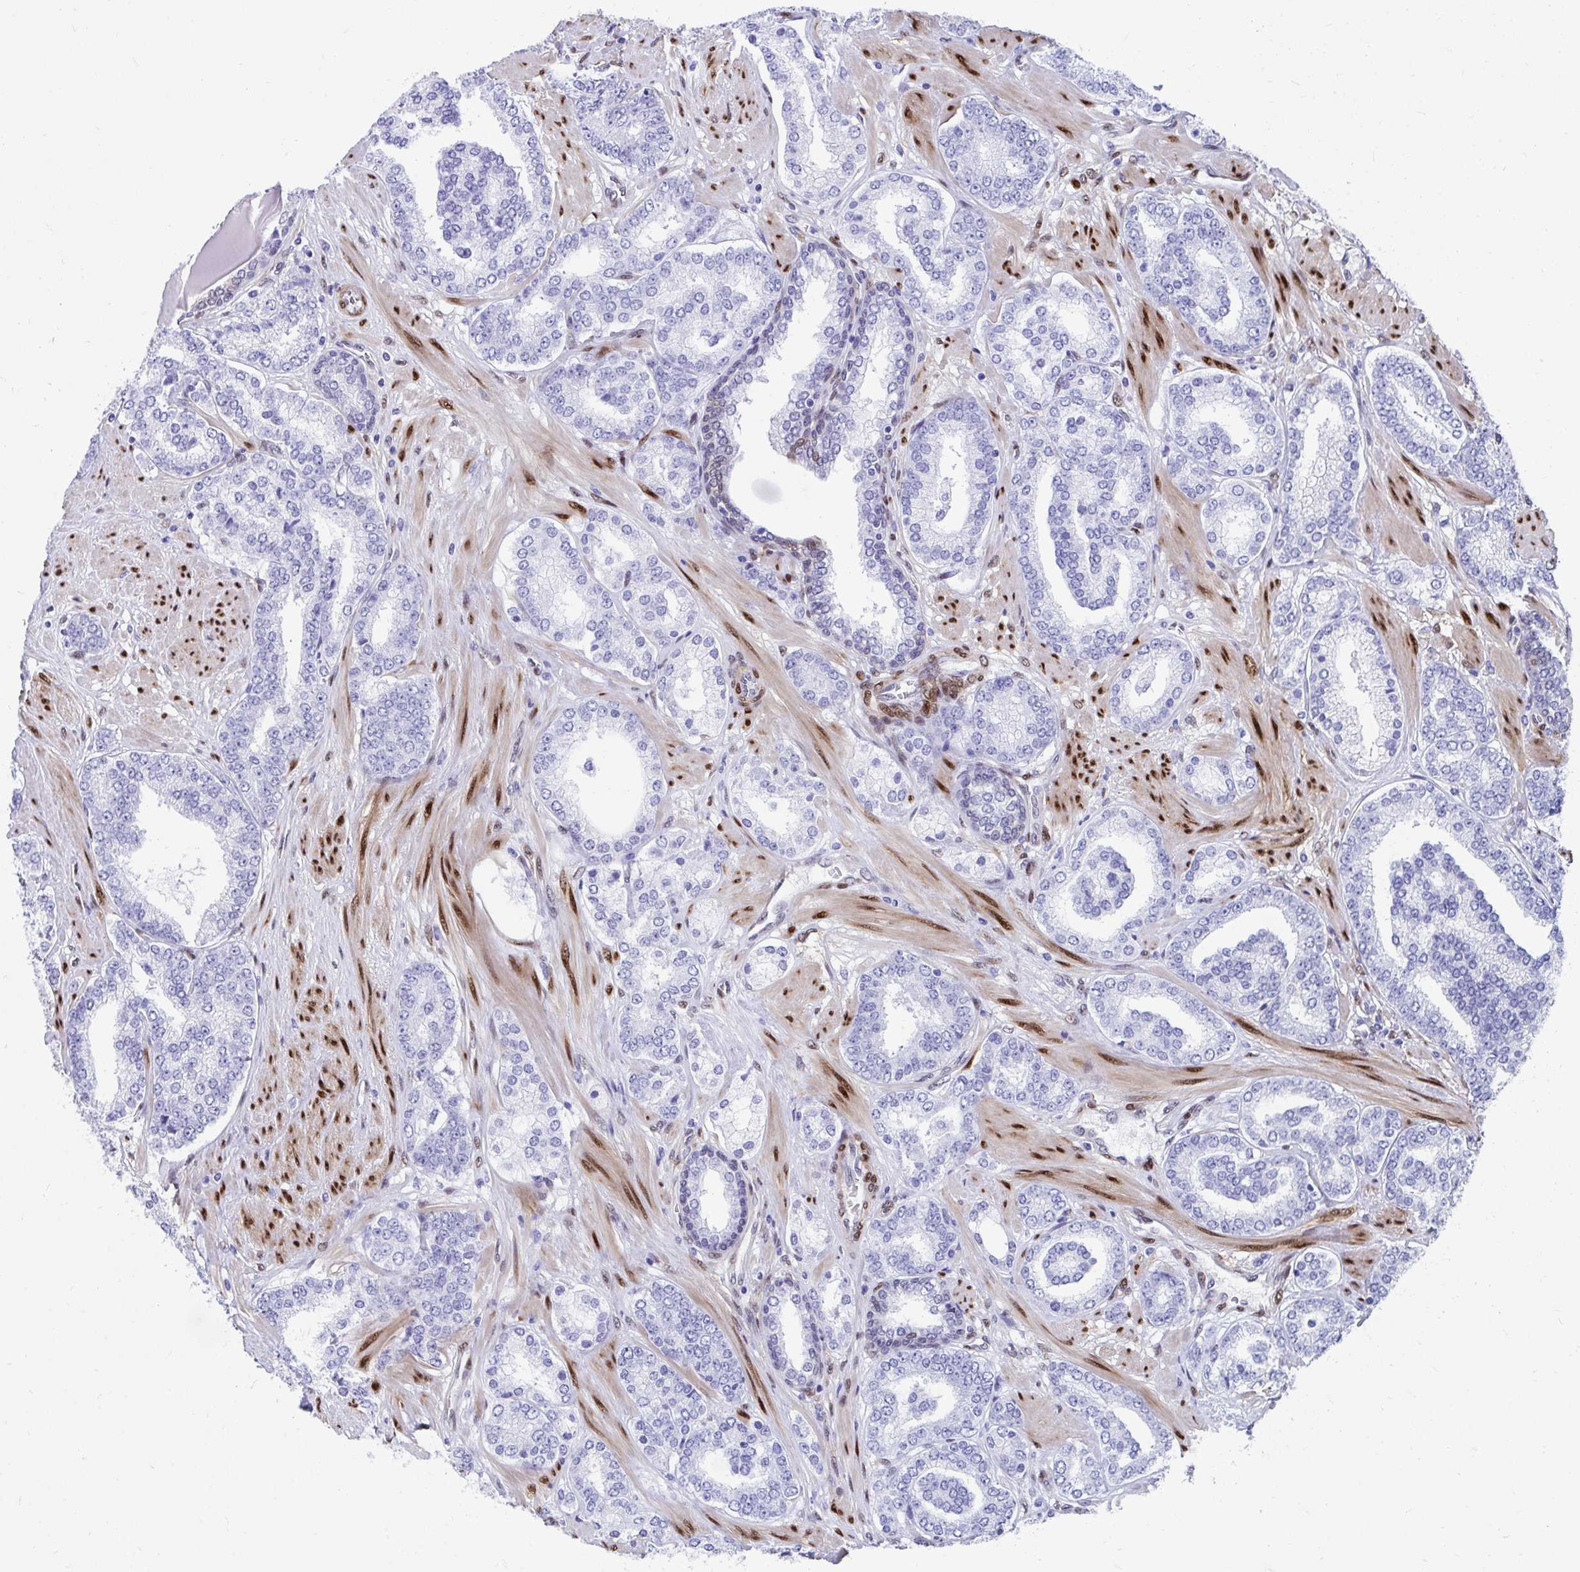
{"staining": {"intensity": "weak", "quantity": "<25%", "location": "nuclear"}, "tissue": "prostate cancer", "cell_type": "Tumor cells", "image_type": "cancer", "snomed": [{"axis": "morphology", "description": "Adenocarcinoma, High grade"}, {"axis": "topography", "description": "Prostate"}], "caption": "High power microscopy photomicrograph of an immunohistochemistry (IHC) image of prostate cancer, revealing no significant positivity in tumor cells.", "gene": "RBPMS", "patient": {"sex": "male", "age": 62}}